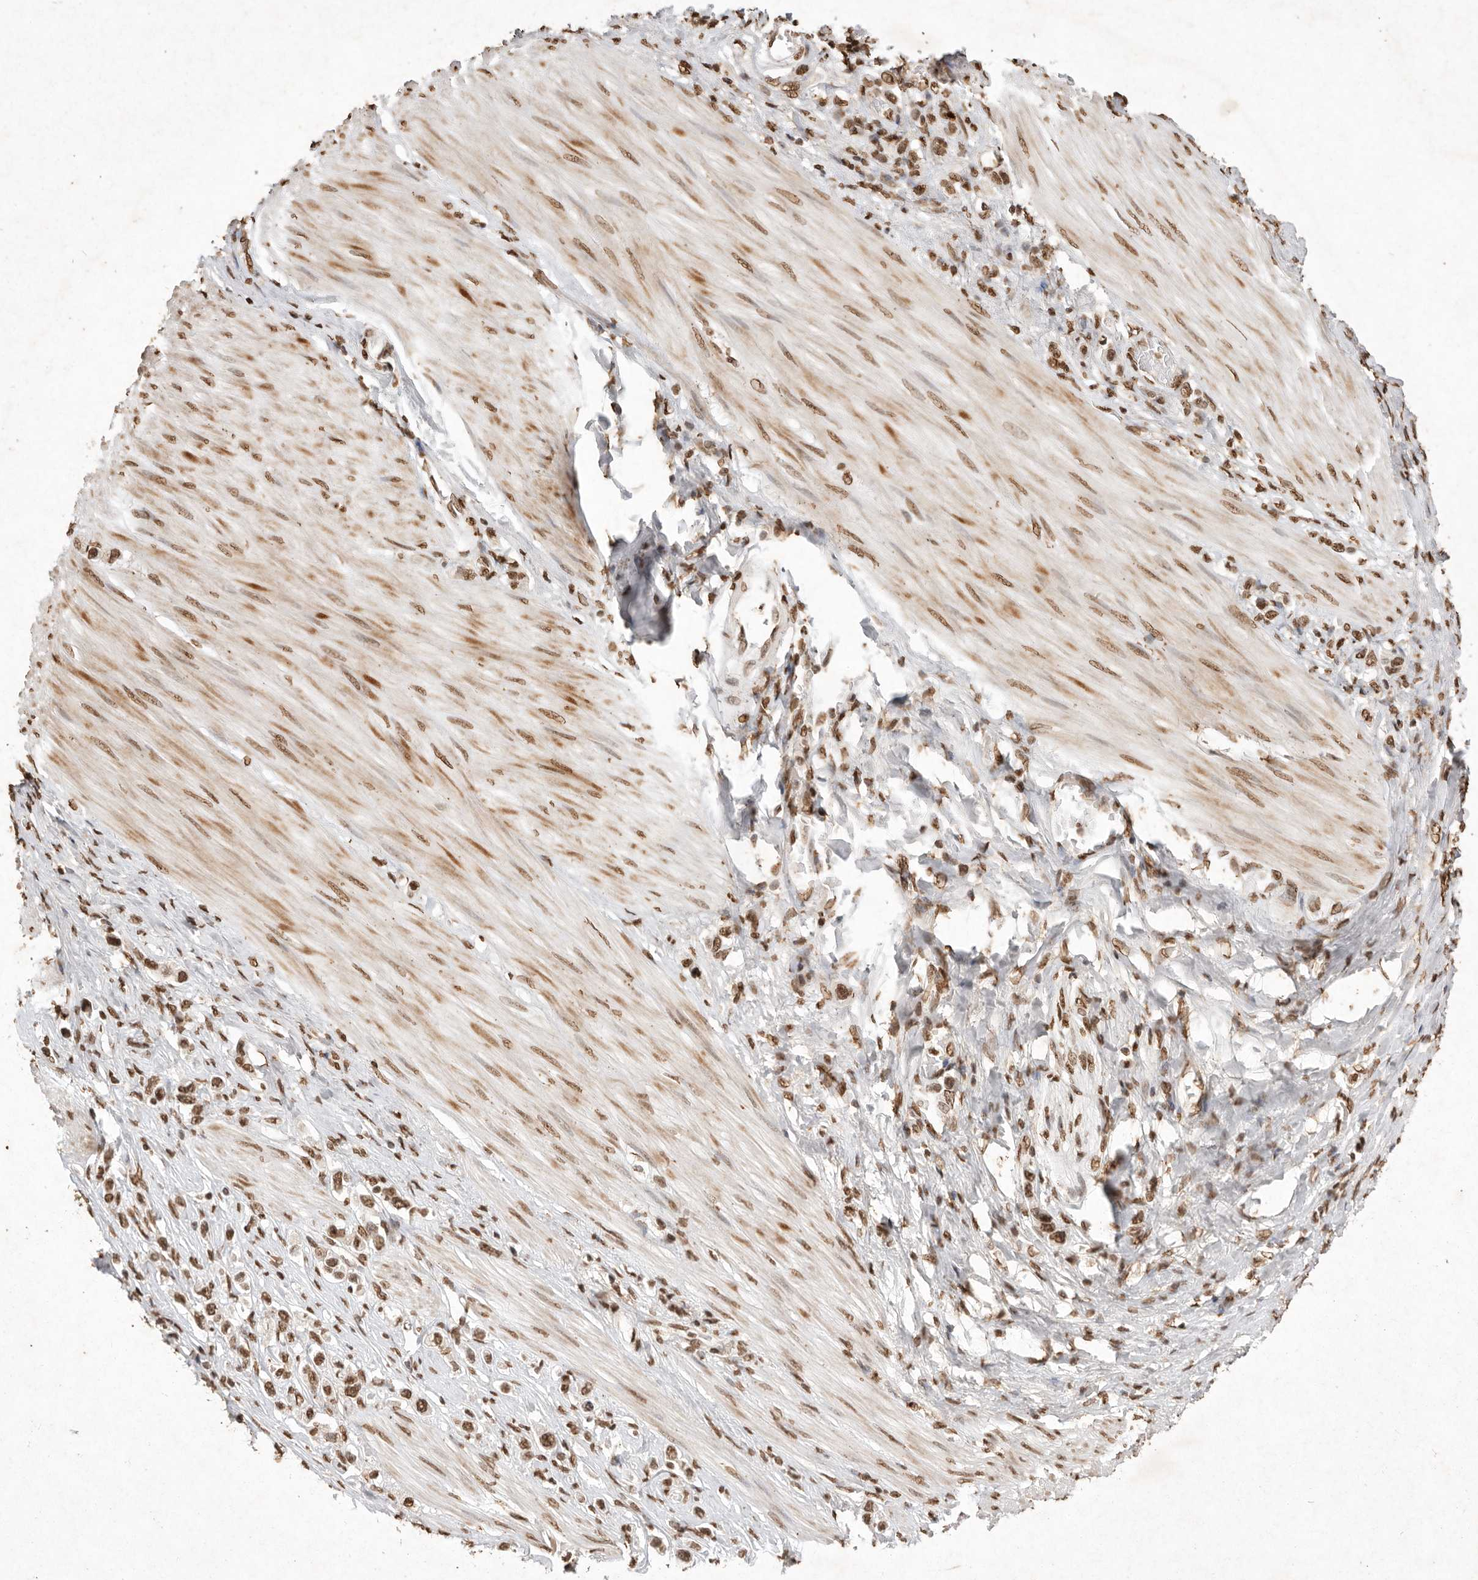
{"staining": {"intensity": "moderate", "quantity": ">75%", "location": "nuclear"}, "tissue": "stomach cancer", "cell_type": "Tumor cells", "image_type": "cancer", "snomed": [{"axis": "morphology", "description": "Adenocarcinoma, NOS"}, {"axis": "topography", "description": "Stomach"}], "caption": "IHC photomicrograph of stomach cancer stained for a protein (brown), which displays medium levels of moderate nuclear positivity in approximately >75% of tumor cells.", "gene": "NKX3-2", "patient": {"sex": "female", "age": 65}}